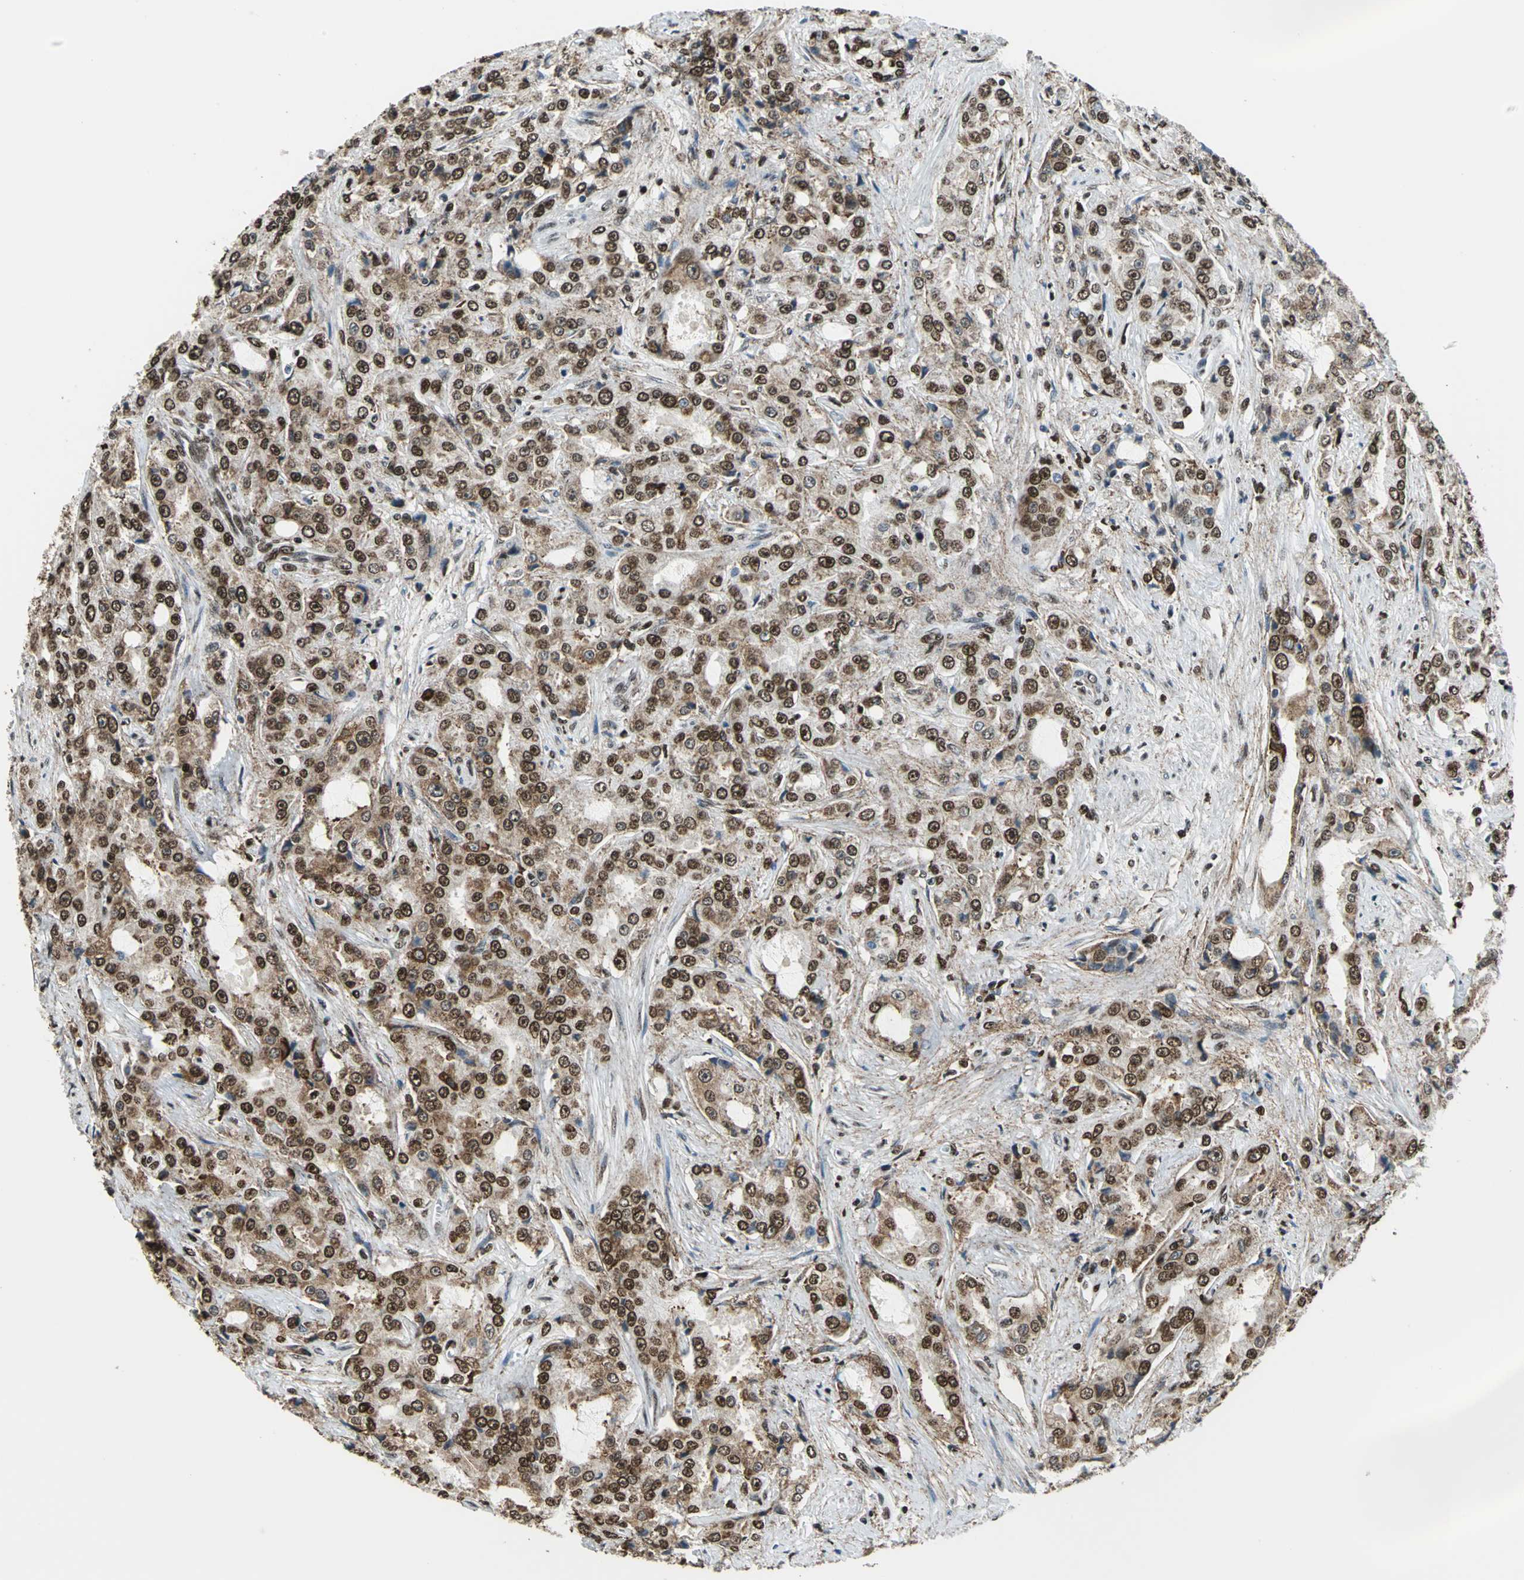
{"staining": {"intensity": "moderate", "quantity": ">75%", "location": "cytoplasmic/membranous,nuclear"}, "tissue": "prostate cancer", "cell_type": "Tumor cells", "image_type": "cancer", "snomed": [{"axis": "morphology", "description": "Adenocarcinoma, High grade"}, {"axis": "topography", "description": "Prostate"}], "caption": "Brown immunohistochemical staining in prostate adenocarcinoma (high-grade) reveals moderate cytoplasmic/membranous and nuclear expression in approximately >75% of tumor cells. (Brightfield microscopy of DAB IHC at high magnification).", "gene": "APEX1", "patient": {"sex": "male", "age": 73}}